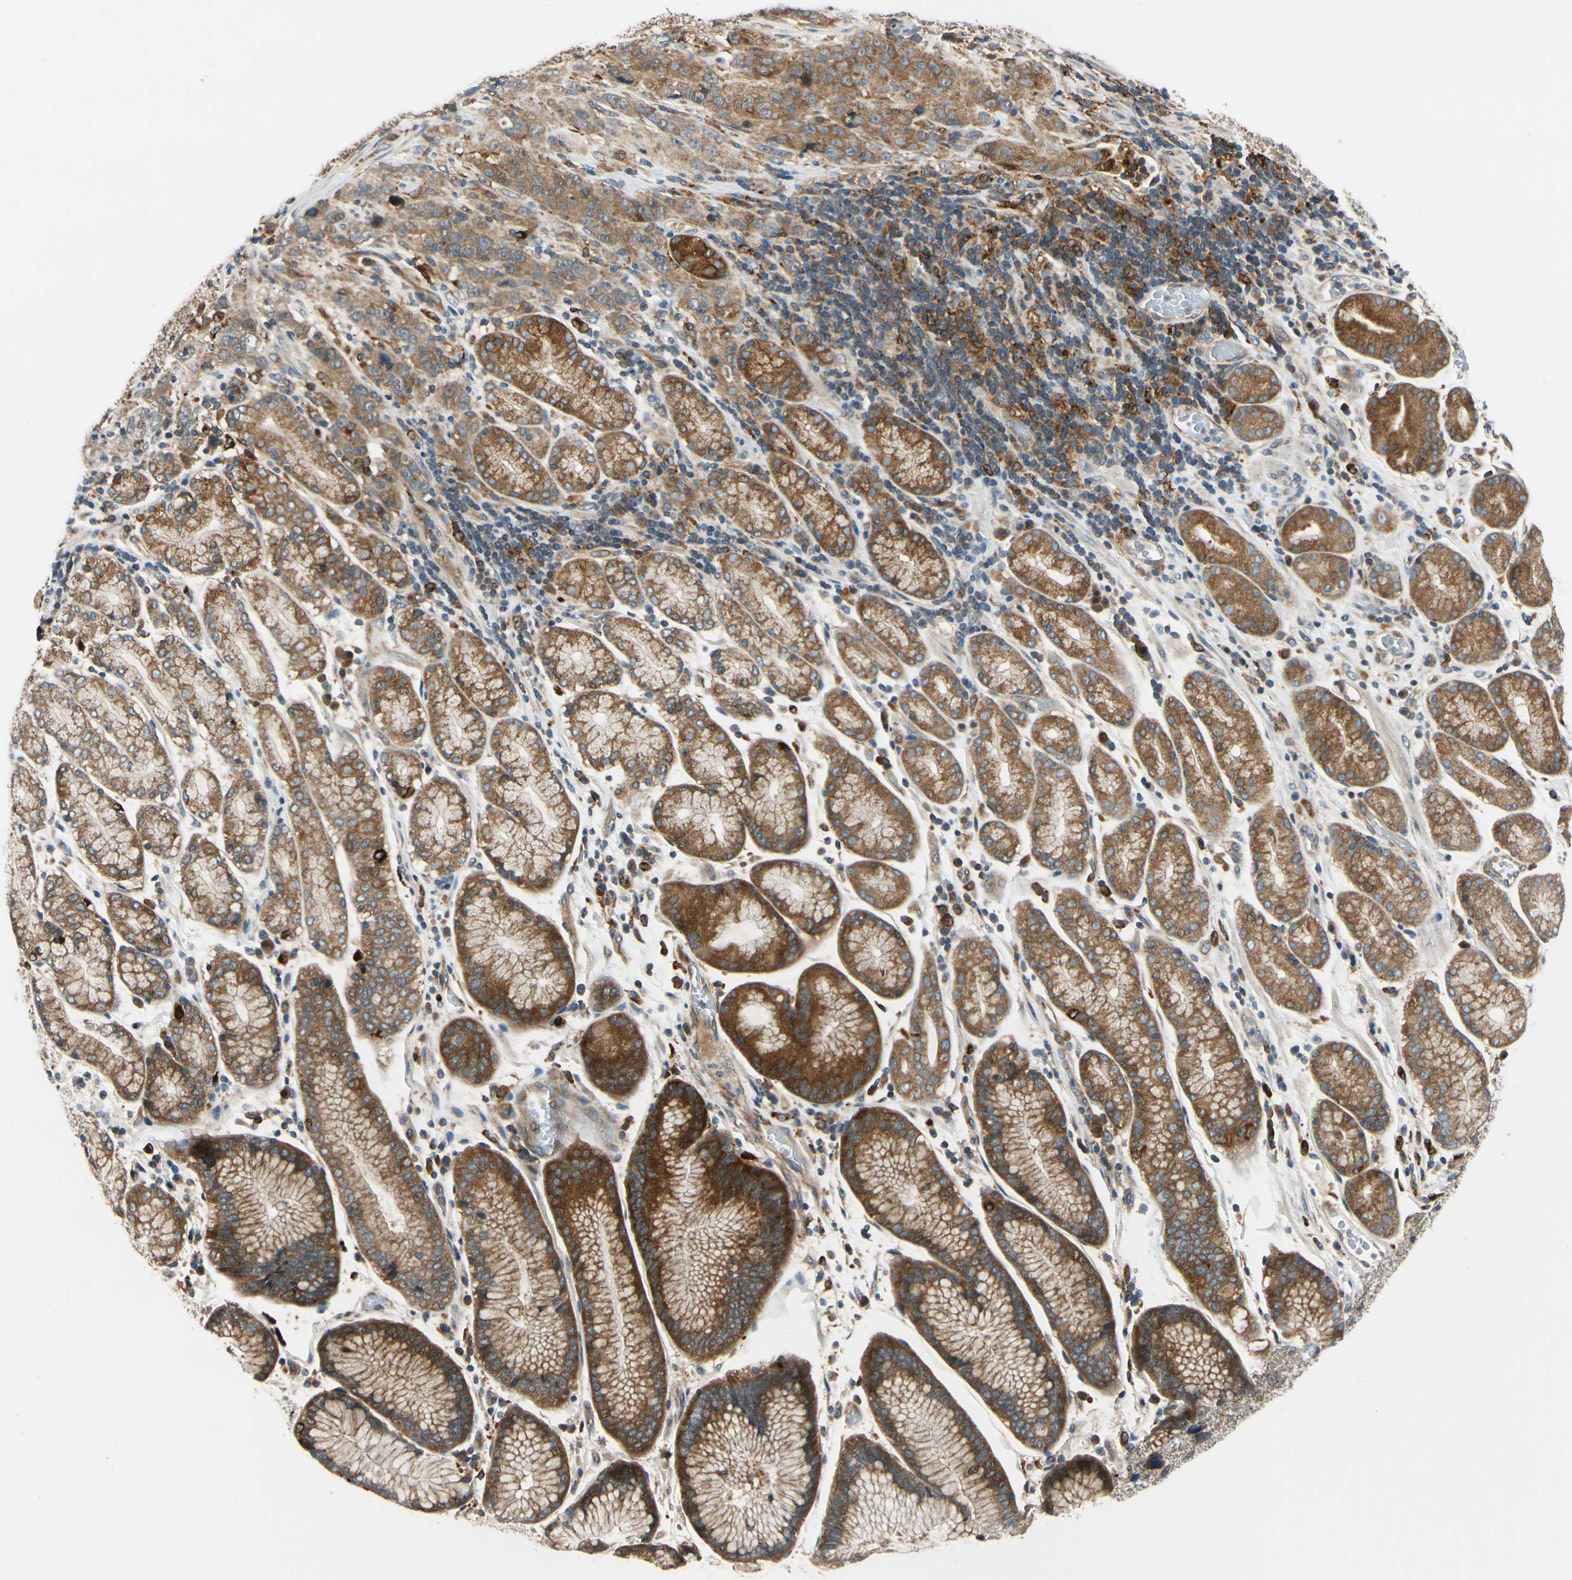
{"staining": {"intensity": "moderate", "quantity": ">75%", "location": "cytoplasmic/membranous"}, "tissue": "stomach cancer", "cell_type": "Tumor cells", "image_type": "cancer", "snomed": [{"axis": "morphology", "description": "Normal tissue, NOS"}, {"axis": "morphology", "description": "Adenocarcinoma, NOS"}, {"axis": "topography", "description": "Stomach"}], "caption": "The image shows a brown stain indicating the presence of a protein in the cytoplasmic/membranous of tumor cells in stomach adenocarcinoma.", "gene": "ANKHD1", "patient": {"sex": "male", "age": 48}}